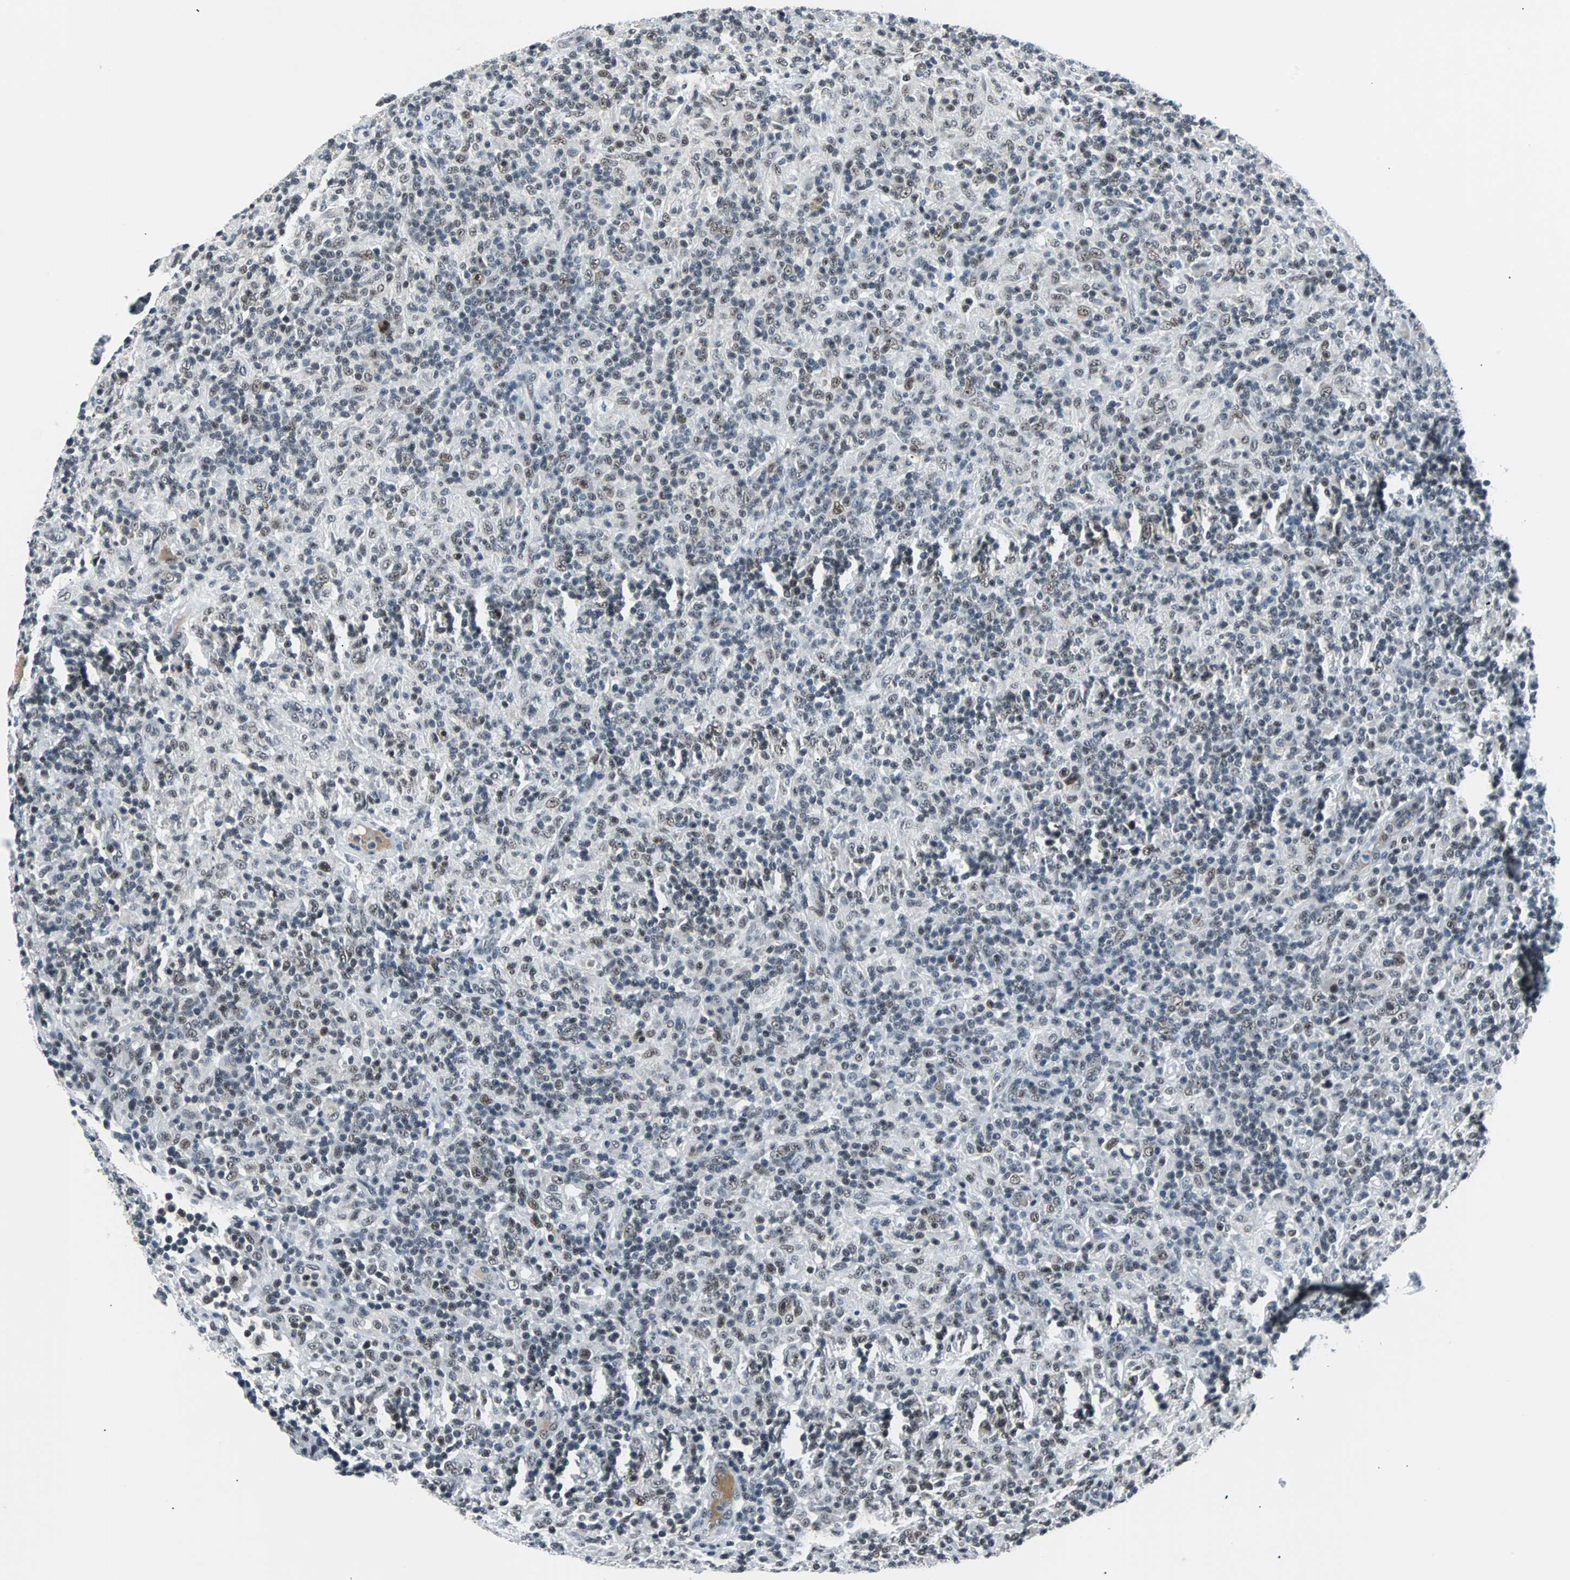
{"staining": {"intensity": "weak", "quantity": "<25%", "location": "nuclear"}, "tissue": "lymphoma", "cell_type": "Tumor cells", "image_type": "cancer", "snomed": [{"axis": "morphology", "description": "Hodgkin's disease, NOS"}, {"axis": "topography", "description": "Lymph node"}], "caption": "Human lymphoma stained for a protein using immunohistochemistry exhibits no staining in tumor cells.", "gene": "USP28", "patient": {"sex": "male", "age": 70}}